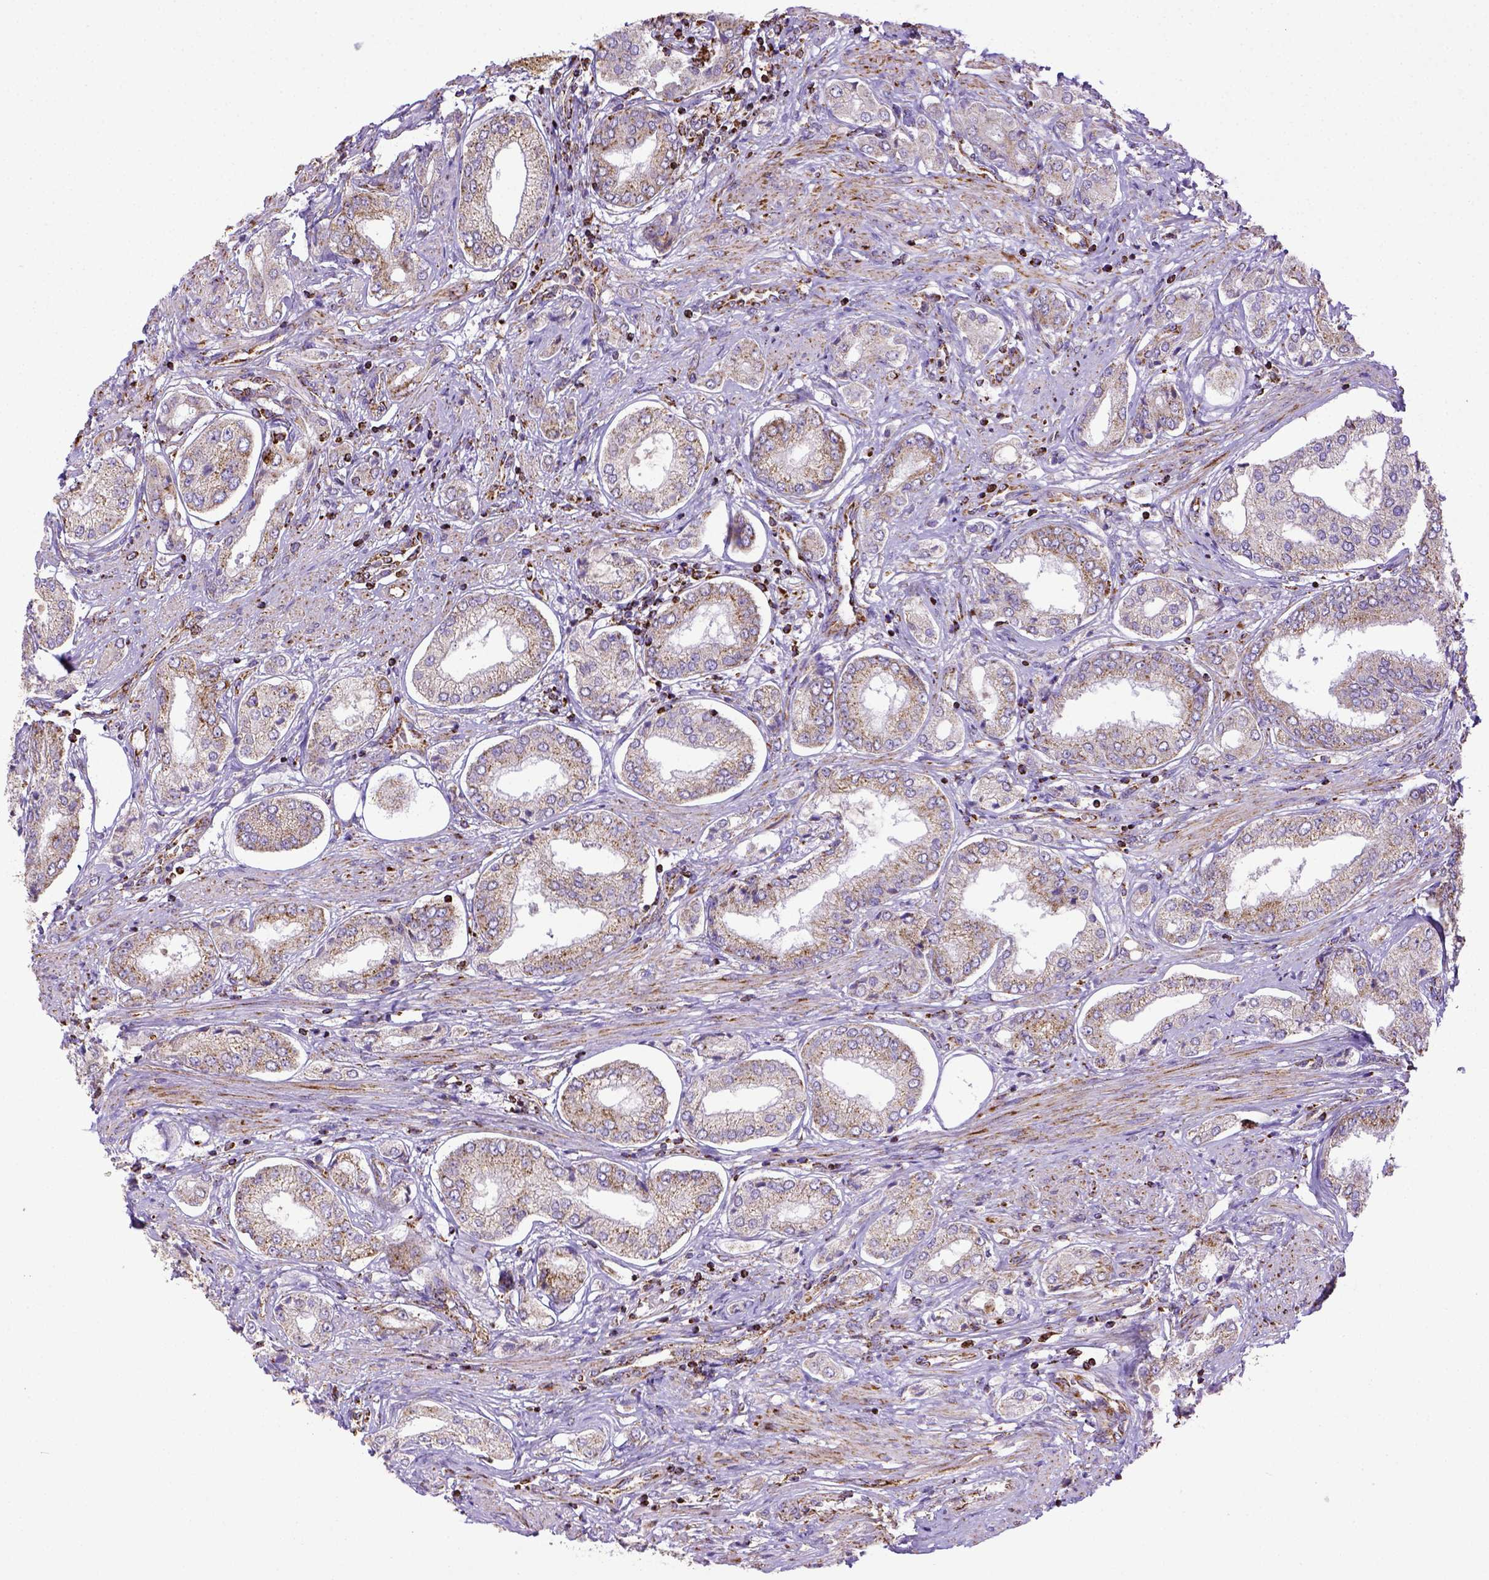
{"staining": {"intensity": "weak", "quantity": ">75%", "location": "cytoplasmic/membranous"}, "tissue": "prostate cancer", "cell_type": "Tumor cells", "image_type": "cancer", "snomed": [{"axis": "morphology", "description": "Adenocarcinoma, NOS"}, {"axis": "topography", "description": "Prostate"}], "caption": "Protein staining of prostate adenocarcinoma tissue exhibits weak cytoplasmic/membranous staining in about >75% of tumor cells.", "gene": "MT-CO1", "patient": {"sex": "male", "age": 63}}